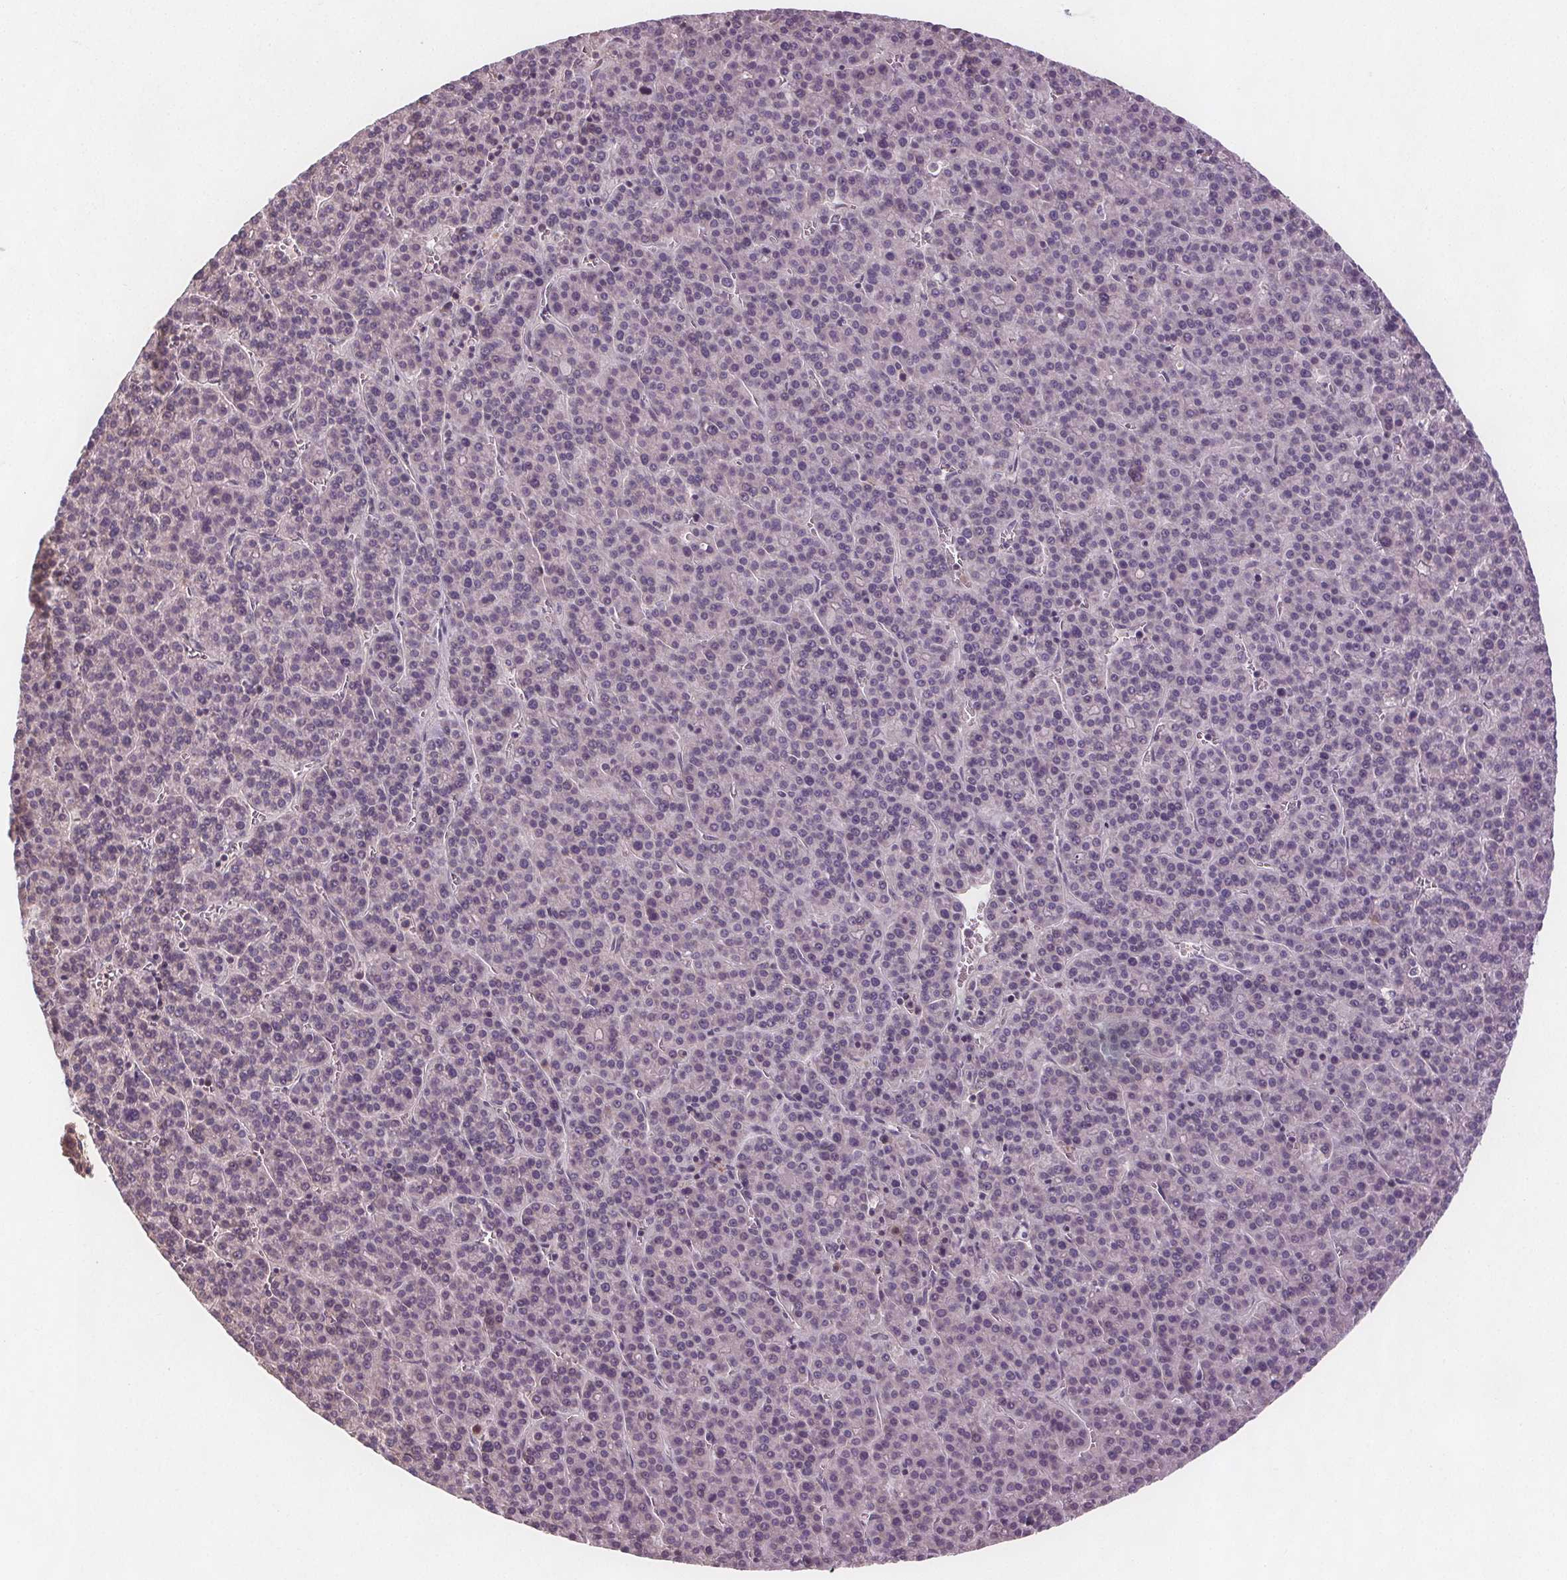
{"staining": {"intensity": "negative", "quantity": "none", "location": "none"}, "tissue": "liver cancer", "cell_type": "Tumor cells", "image_type": "cancer", "snomed": [{"axis": "morphology", "description": "Carcinoma, Hepatocellular, NOS"}, {"axis": "topography", "description": "Liver"}], "caption": "IHC photomicrograph of human liver cancer stained for a protein (brown), which demonstrates no staining in tumor cells.", "gene": "TMEM80", "patient": {"sex": "female", "age": 58}}